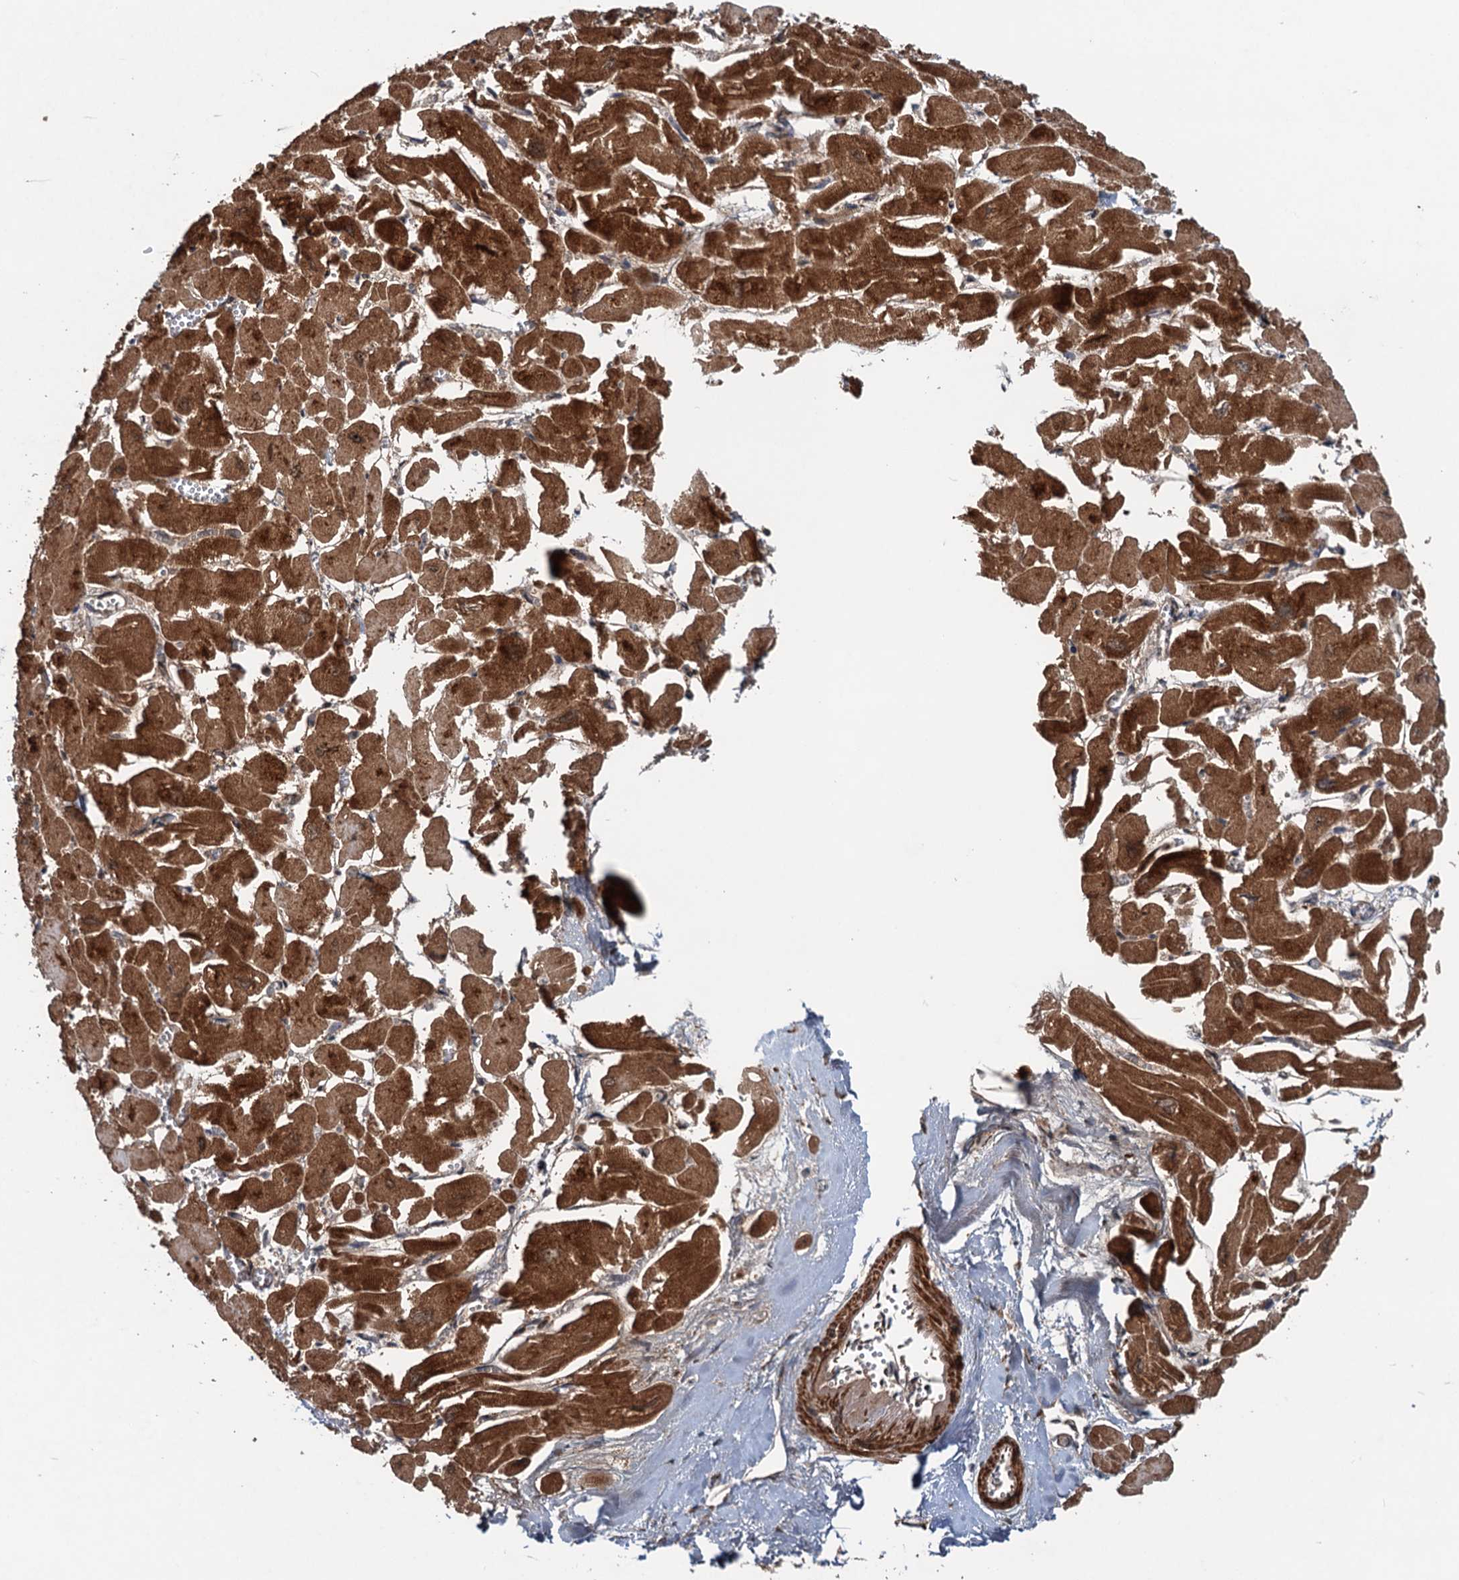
{"staining": {"intensity": "strong", "quantity": ">75%", "location": "cytoplasmic/membranous"}, "tissue": "heart muscle", "cell_type": "Cardiomyocytes", "image_type": "normal", "snomed": [{"axis": "morphology", "description": "Normal tissue, NOS"}, {"axis": "topography", "description": "Heart"}], "caption": "A high-resolution image shows immunohistochemistry (IHC) staining of benign heart muscle, which shows strong cytoplasmic/membranous positivity in approximately >75% of cardiomyocytes.", "gene": "DYNC2I2", "patient": {"sex": "male", "age": 54}}